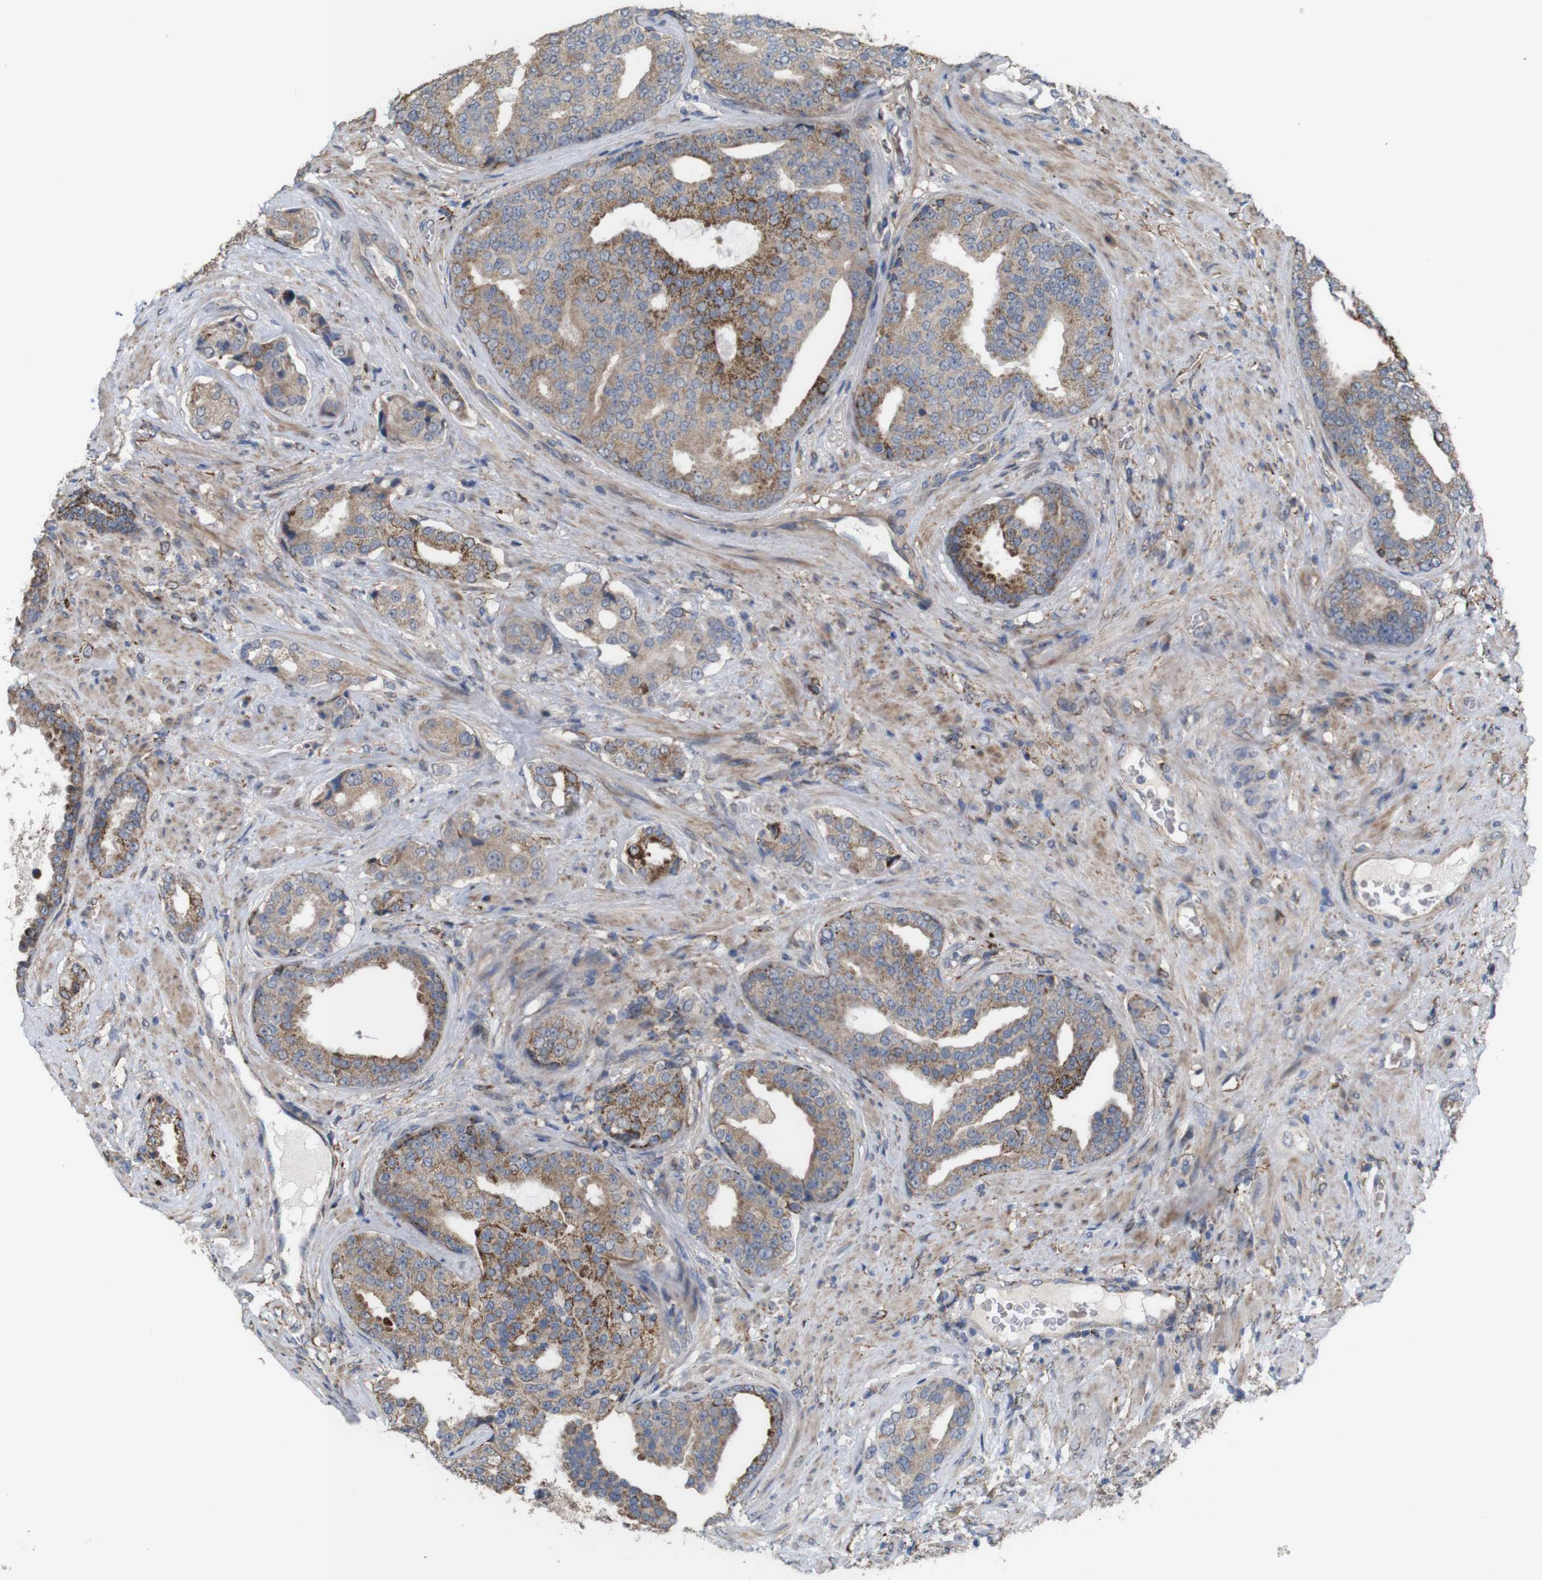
{"staining": {"intensity": "moderate", "quantity": ">75%", "location": "cytoplasmic/membranous"}, "tissue": "prostate cancer", "cell_type": "Tumor cells", "image_type": "cancer", "snomed": [{"axis": "morphology", "description": "Adenocarcinoma, High grade"}, {"axis": "topography", "description": "Prostate"}], "caption": "There is medium levels of moderate cytoplasmic/membranous positivity in tumor cells of prostate cancer, as demonstrated by immunohistochemical staining (brown color).", "gene": "PTPRR", "patient": {"sex": "male", "age": 71}}